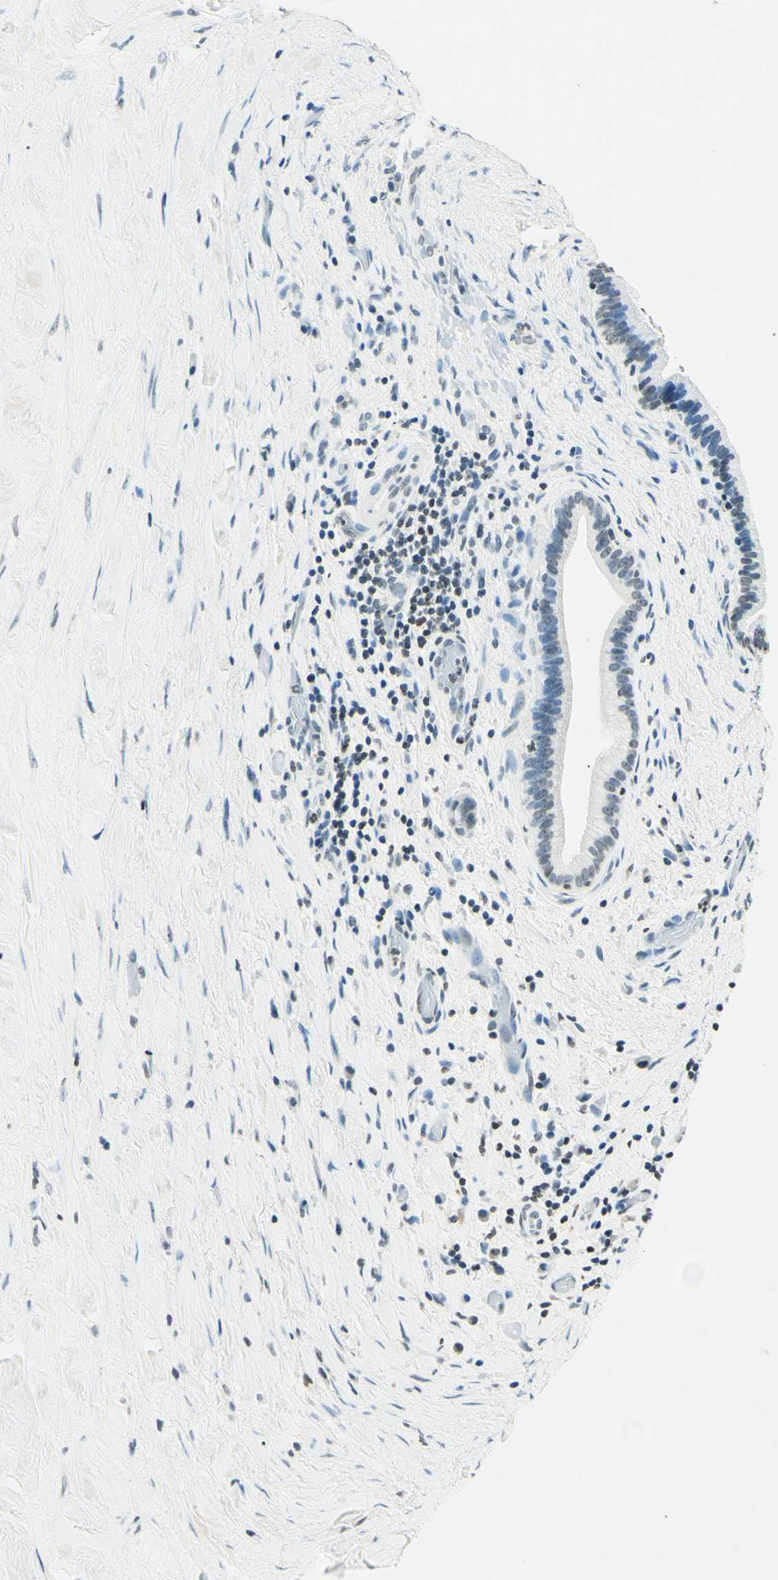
{"staining": {"intensity": "weak", "quantity": "<25%", "location": "nuclear"}, "tissue": "liver cancer", "cell_type": "Tumor cells", "image_type": "cancer", "snomed": [{"axis": "morphology", "description": "Cholangiocarcinoma"}, {"axis": "topography", "description": "Liver"}], "caption": "DAB (3,3'-diaminobenzidine) immunohistochemical staining of human liver cancer exhibits no significant expression in tumor cells.", "gene": "MSH2", "patient": {"sex": "female", "age": 67}}